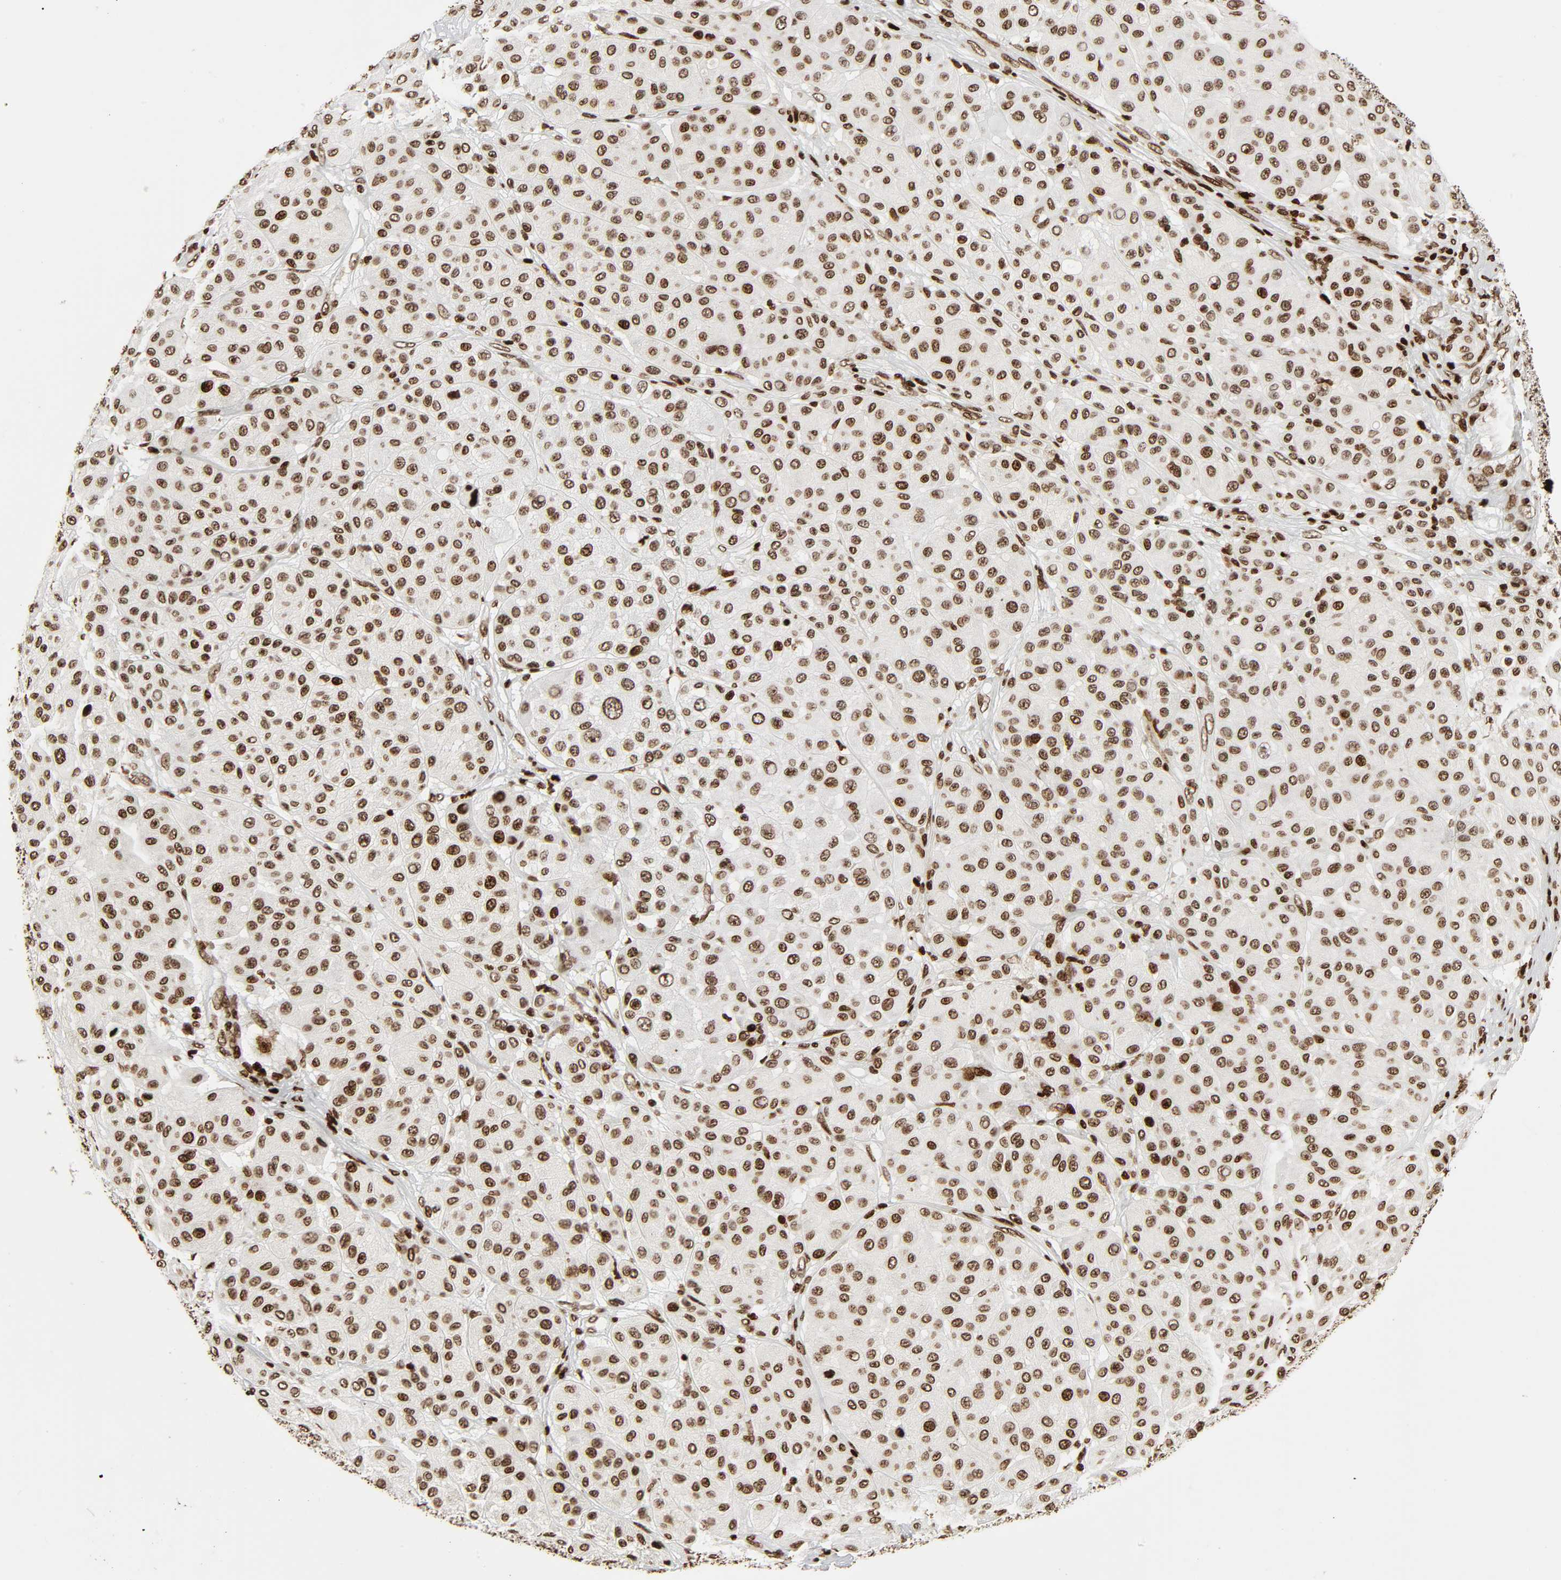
{"staining": {"intensity": "moderate", "quantity": ">75%", "location": "nuclear"}, "tissue": "melanoma", "cell_type": "Tumor cells", "image_type": "cancer", "snomed": [{"axis": "morphology", "description": "Normal tissue, NOS"}, {"axis": "morphology", "description": "Malignant melanoma, Metastatic site"}, {"axis": "topography", "description": "Skin"}], "caption": "Immunohistochemistry (IHC) photomicrograph of malignant melanoma (metastatic site) stained for a protein (brown), which demonstrates medium levels of moderate nuclear staining in approximately >75% of tumor cells.", "gene": "RXRA", "patient": {"sex": "male", "age": 41}}